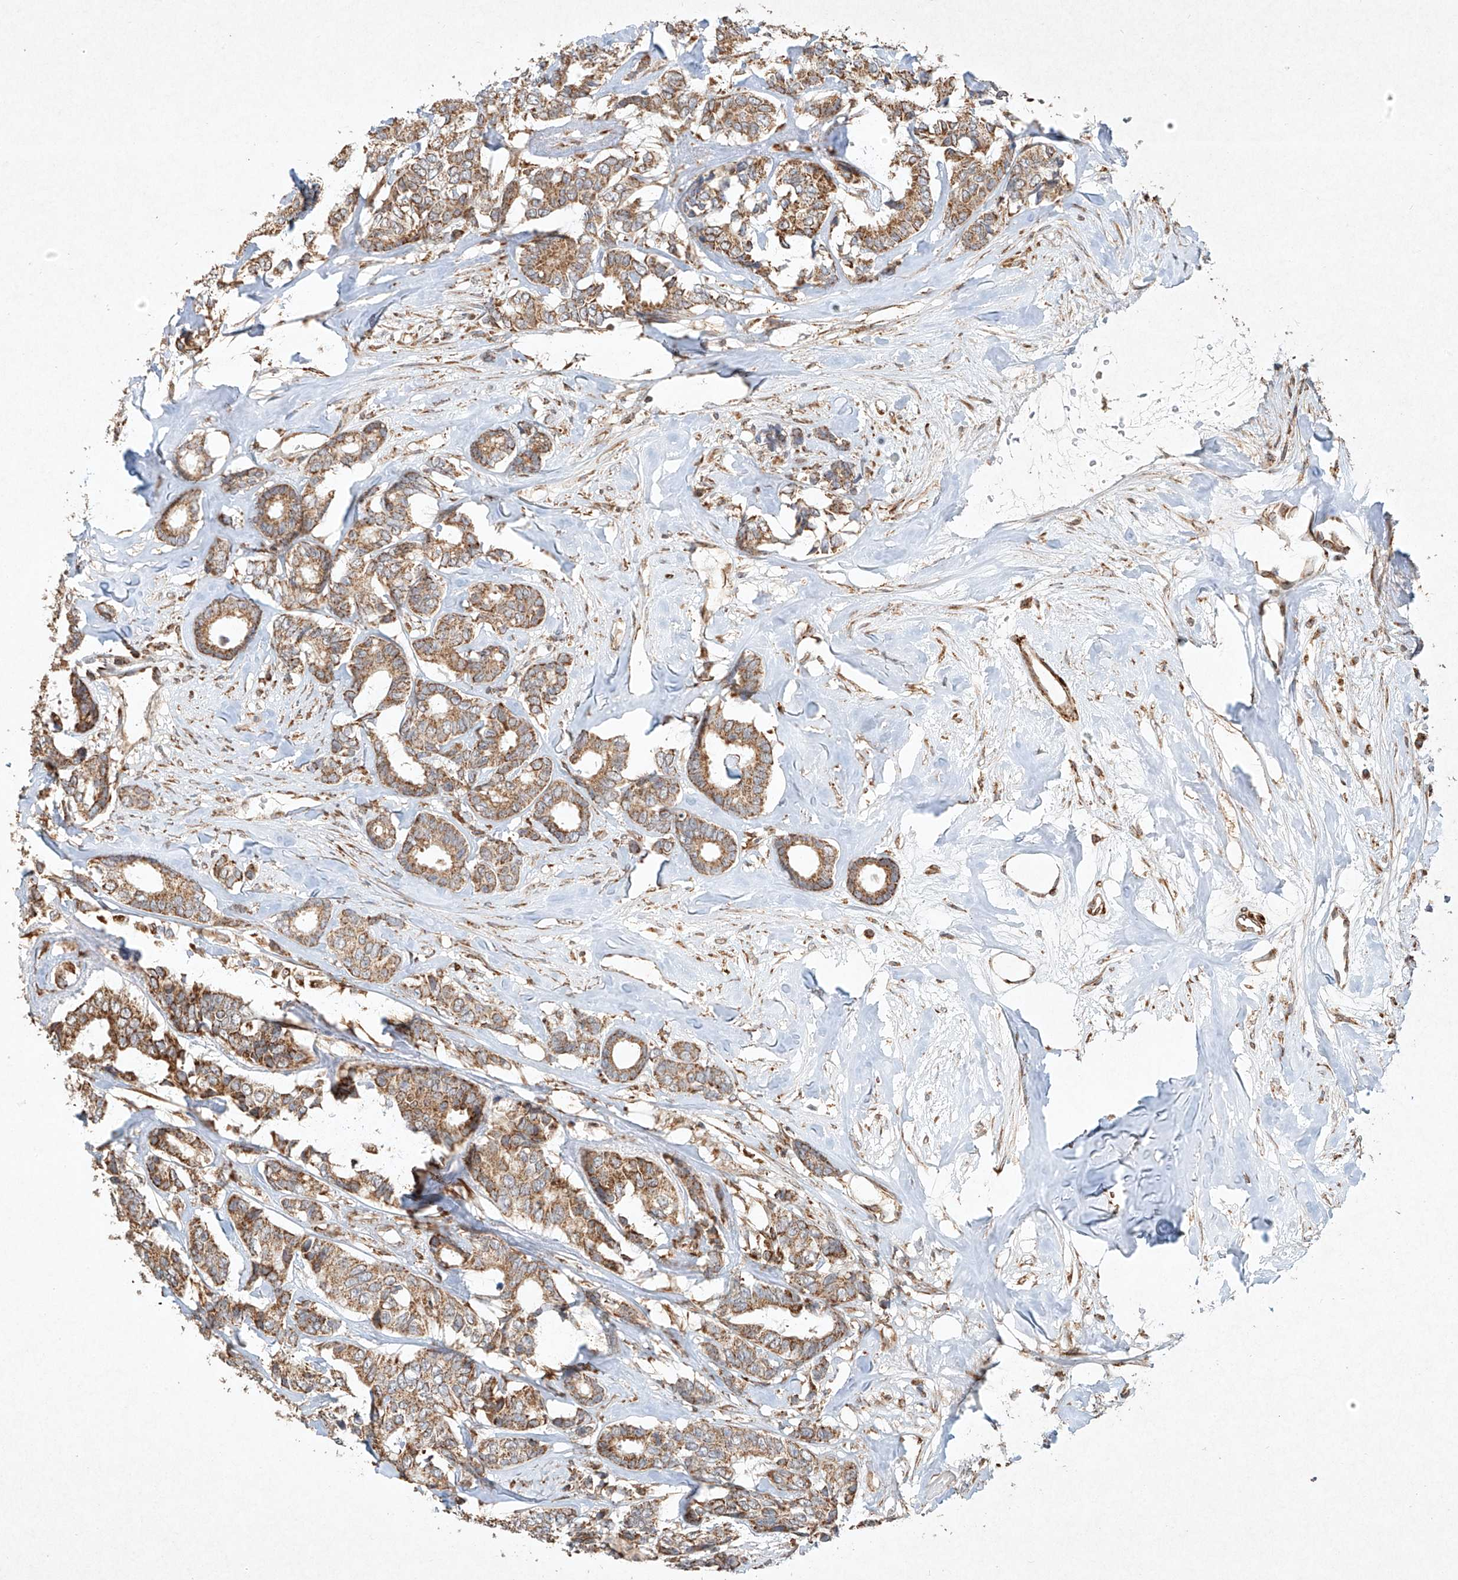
{"staining": {"intensity": "moderate", "quantity": ">75%", "location": "cytoplasmic/membranous"}, "tissue": "breast cancer", "cell_type": "Tumor cells", "image_type": "cancer", "snomed": [{"axis": "morphology", "description": "Duct carcinoma"}, {"axis": "topography", "description": "Breast"}], "caption": "Moderate cytoplasmic/membranous positivity for a protein is appreciated in about >75% of tumor cells of breast cancer using IHC.", "gene": "SEMA3B", "patient": {"sex": "female", "age": 87}}